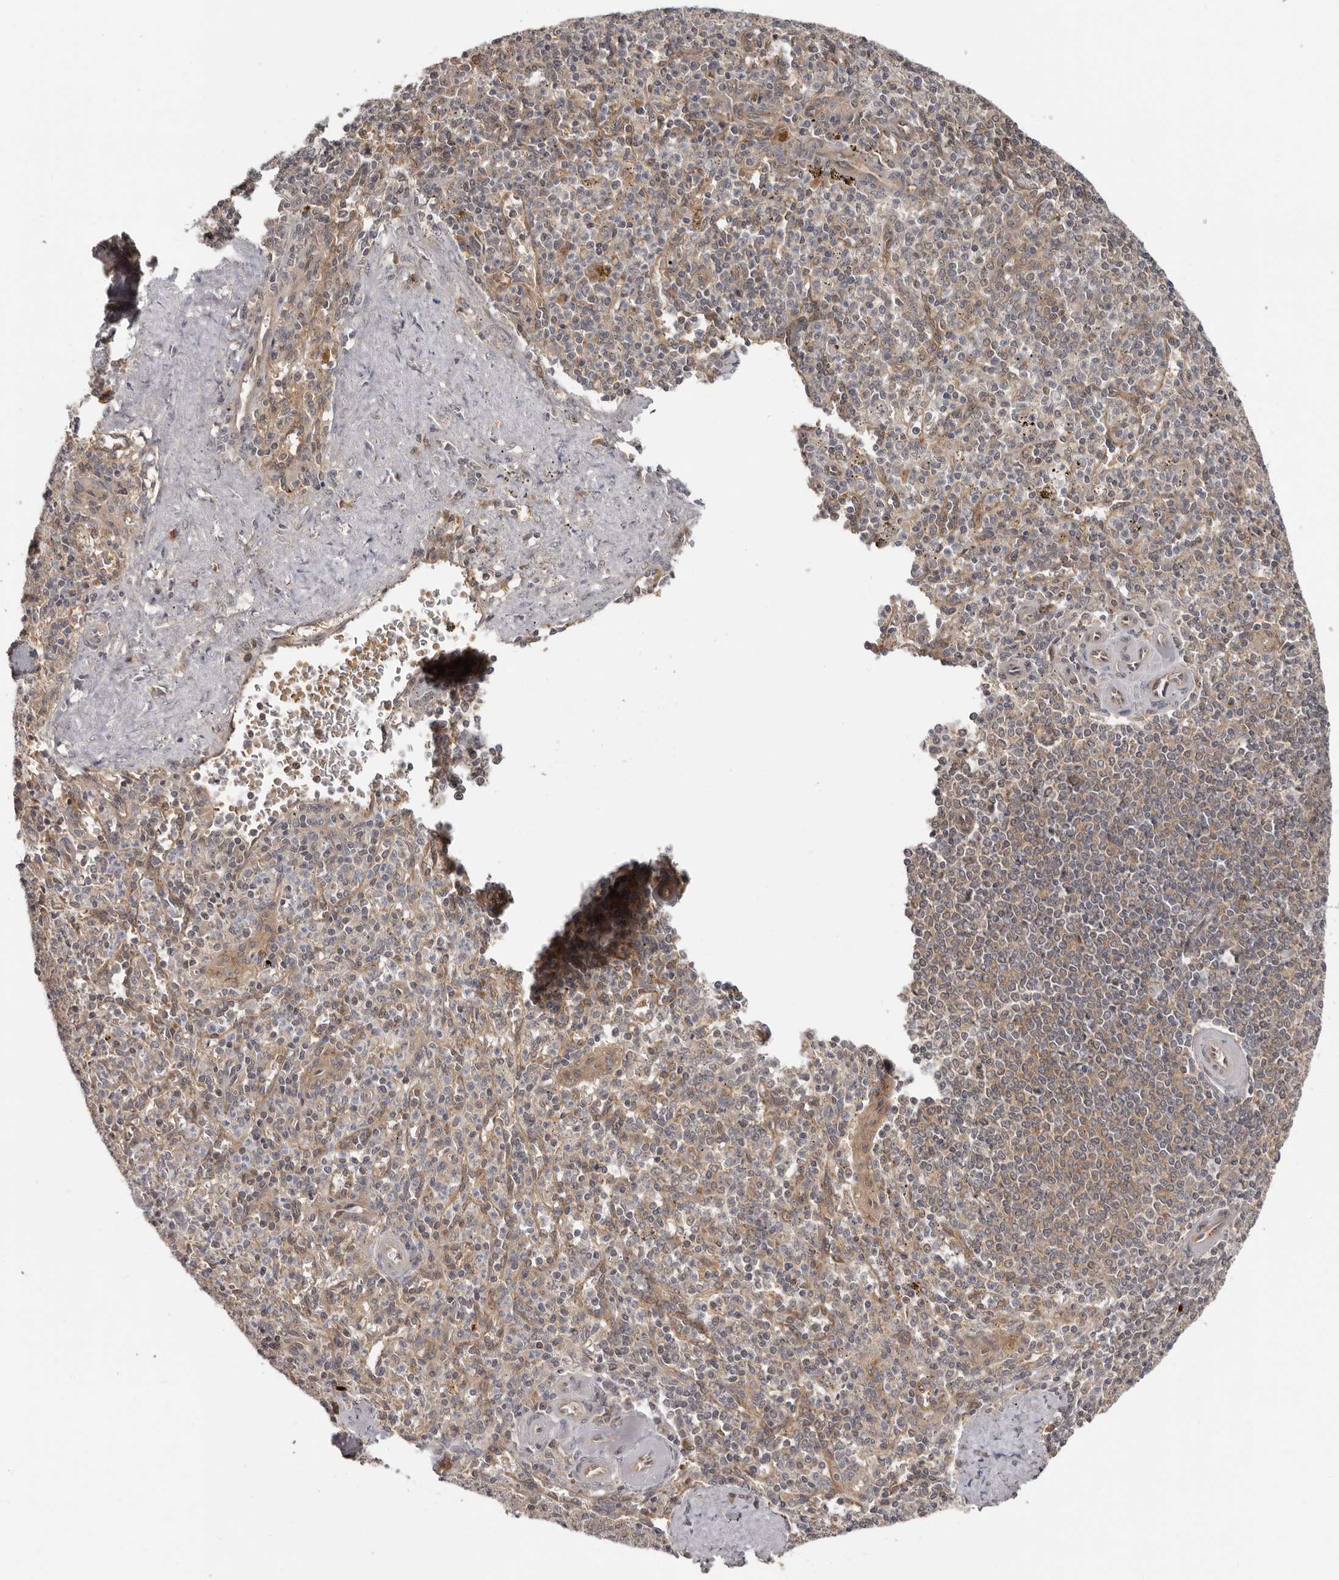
{"staining": {"intensity": "weak", "quantity": "<25%", "location": "cytoplasmic/membranous"}, "tissue": "spleen", "cell_type": "Cells in red pulp", "image_type": "normal", "snomed": [{"axis": "morphology", "description": "Normal tissue, NOS"}, {"axis": "topography", "description": "Spleen"}], "caption": "A micrograph of spleen stained for a protein displays no brown staining in cells in red pulp.", "gene": "BAD", "patient": {"sex": "male", "age": 72}}